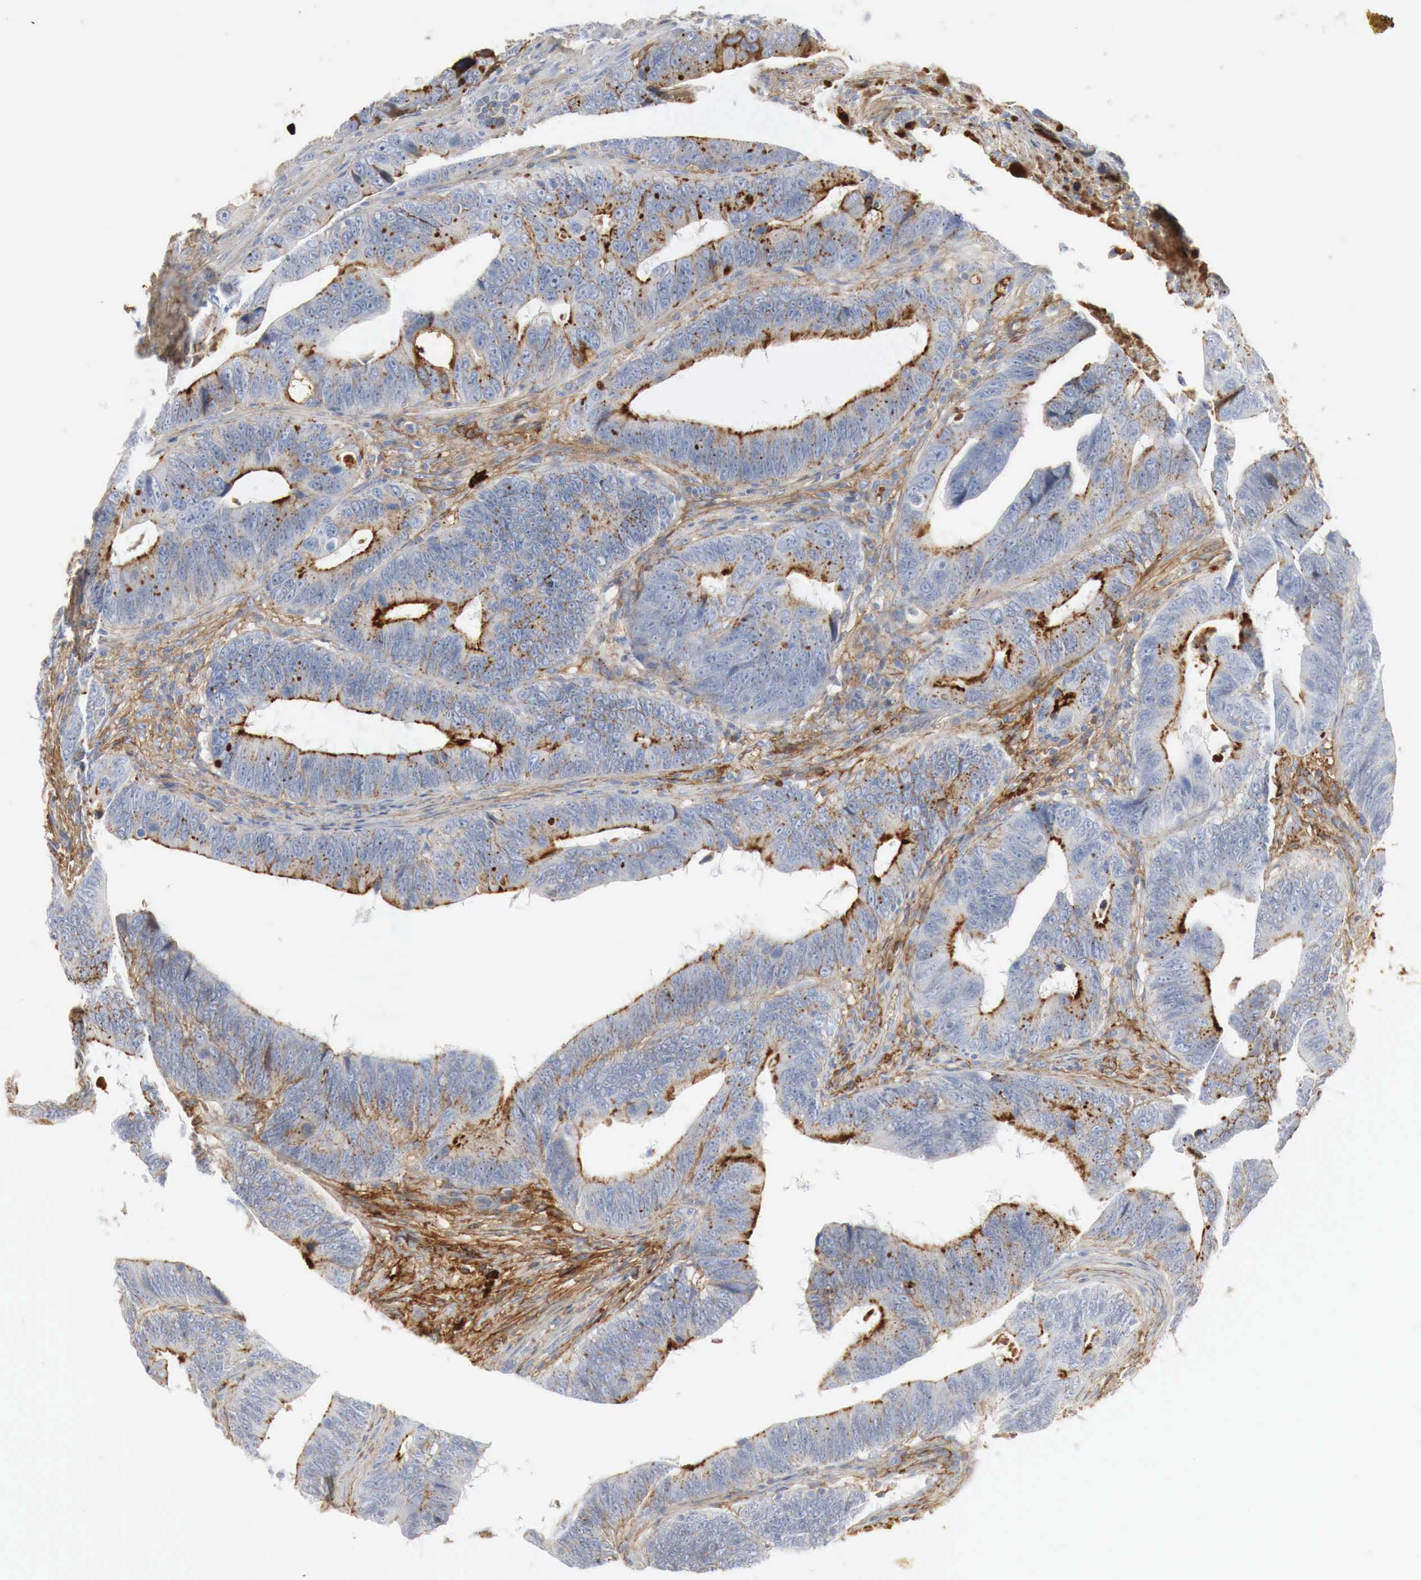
{"staining": {"intensity": "moderate", "quantity": "25%-75%", "location": "cytoplasmic/membranous"}, "tissue": "colorectal cancer", "cell_type": "Tumor cells", "image_type": "cancer", "snomed": [{"axis": "morphology", "description": "Adenocarcinoma, NOS"}, {"axis": "topography", "description": "Colon"}], "caption": "Approximately 25%-75% of tumor cells in human colorectal adenocarcinoma demonstrate moderate cytoplasmic/membranous protein staining as visualized by brown immunohistochemical staining.", "gene": "IGLC3", "patient": {"sex": "female", "age": 78}}